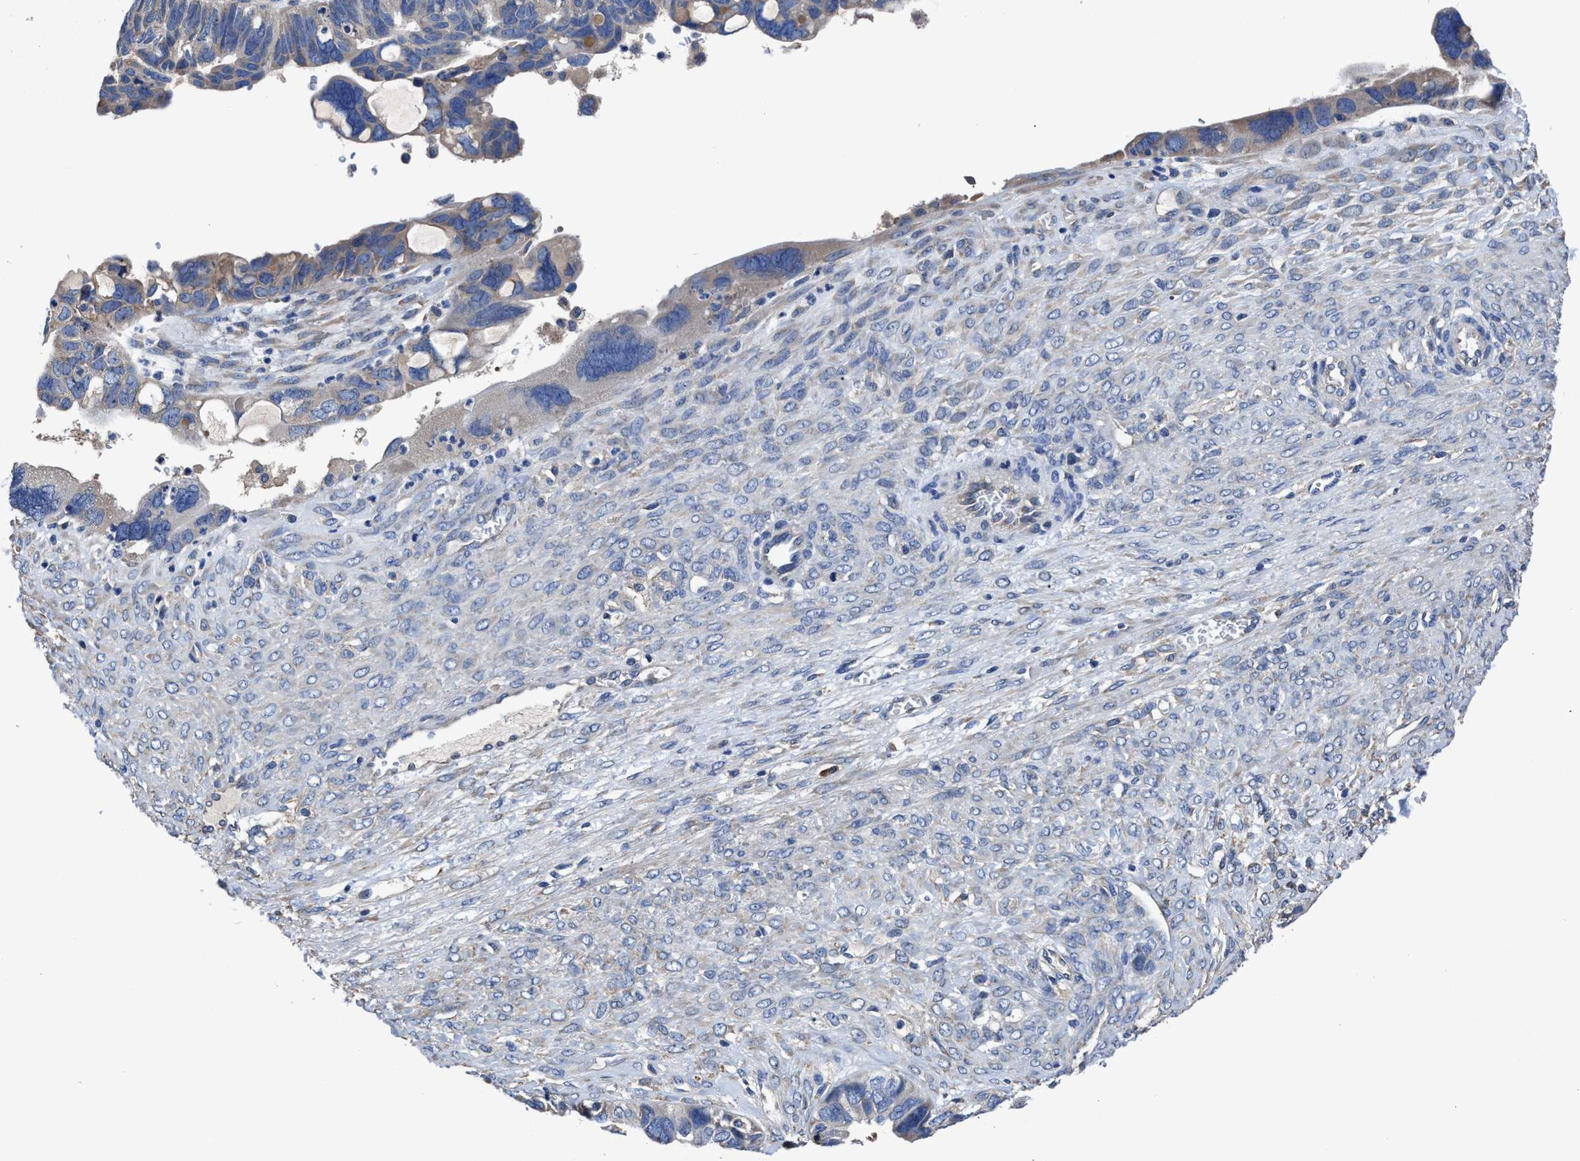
{"staining": {"intensity": "weak", "quantity": "<25%", "location": "cytoplasmic/membranous"}, "tissue": "ovarian cancer", "cell_type": "Tumor cells", "image_type": "cancer", "snomed": [{"axis": "morphology", "description": "Cystadenocarcinoma, serous, NOS"}, {"axis": "topography", "description": "Ovary"}], "caption": "Immunohistochemistry (IHC) micrograph of neoplastic tissue: human ovarian cancer stained with DAB exhibits no significant protein staining in tumor cells.", "gene": "SRPK2", "patient": {"sex": "female", "age": 79}}